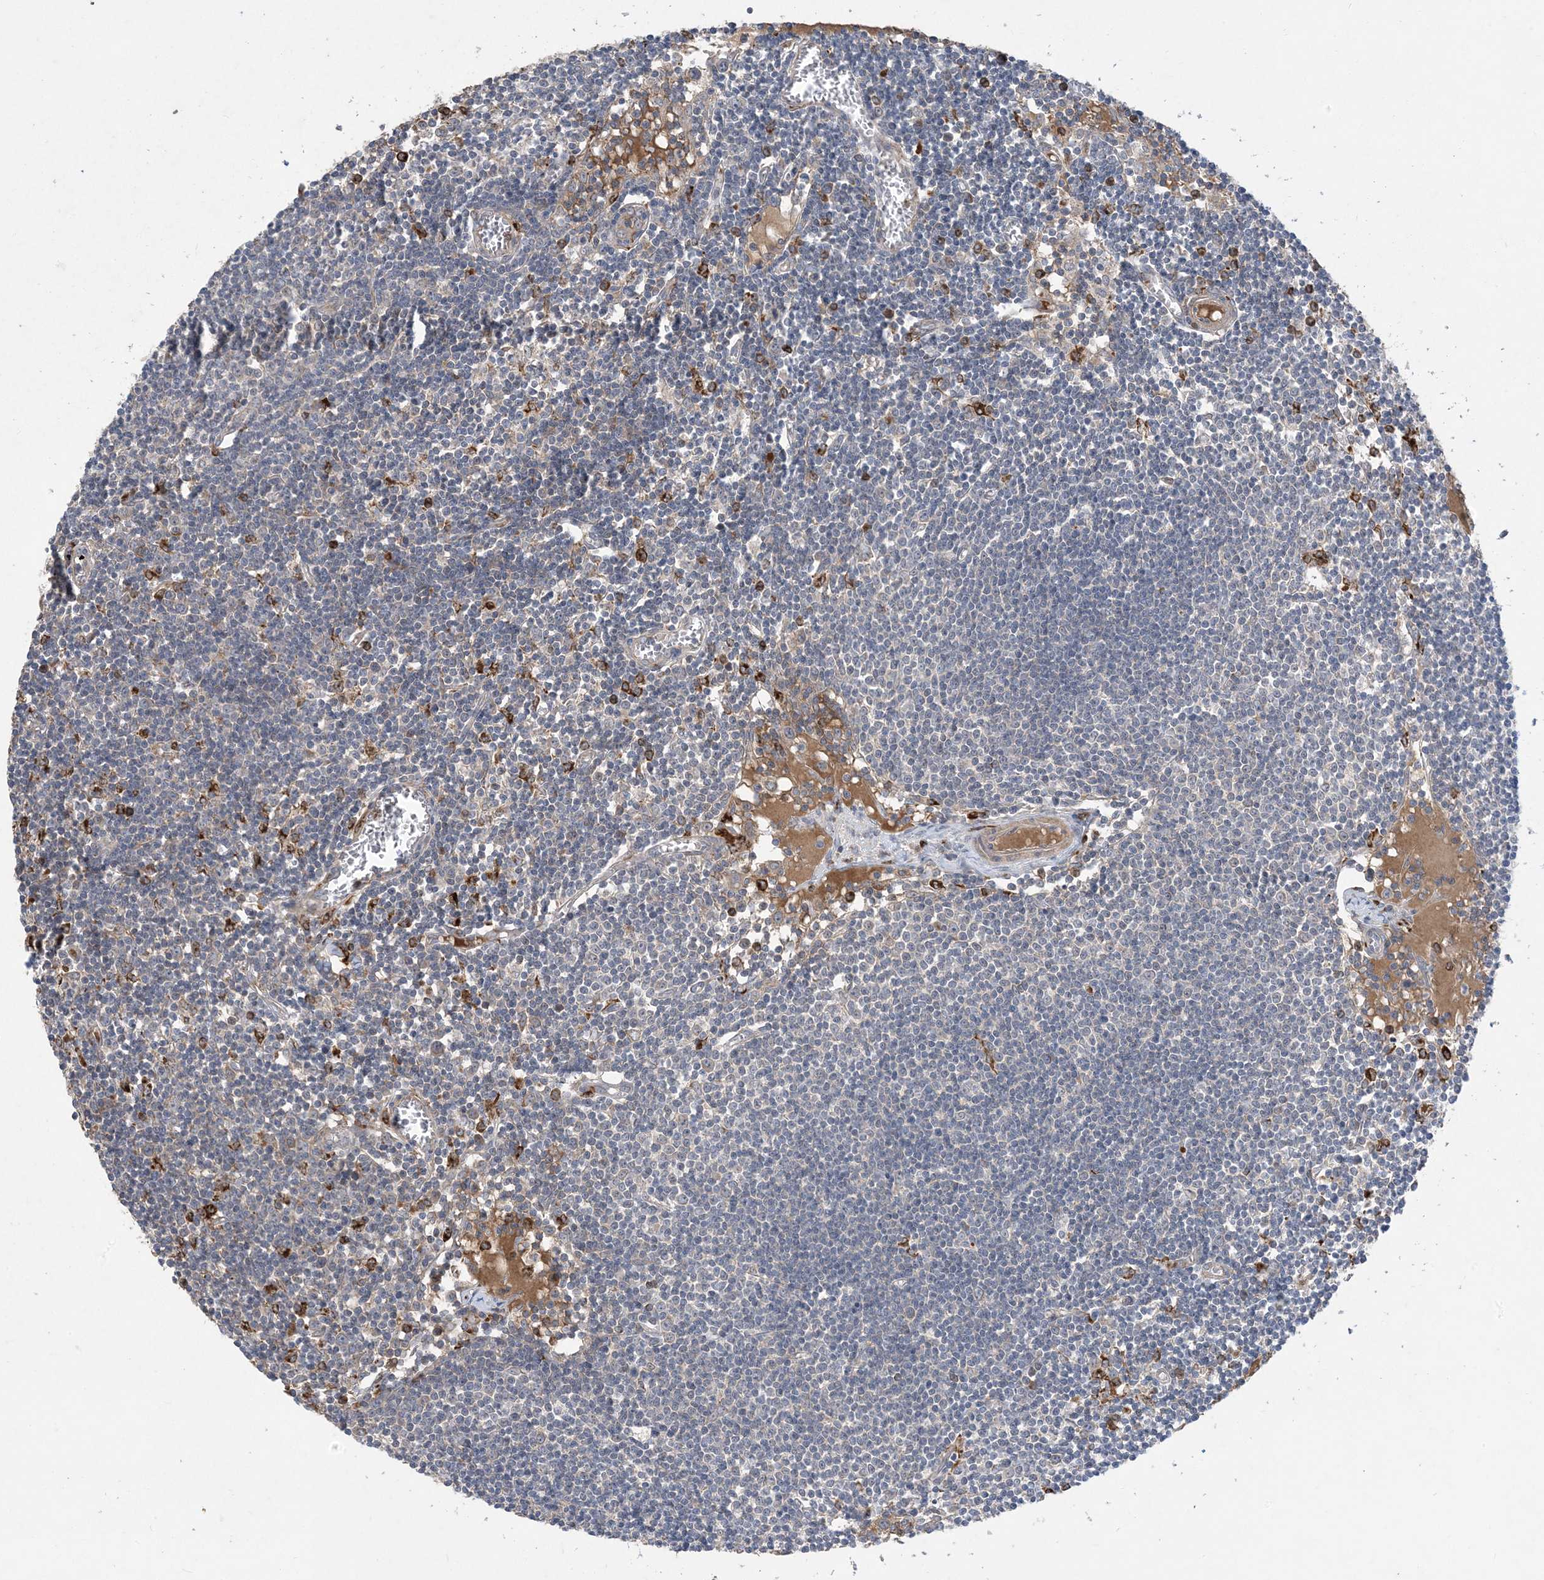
{"staining": {"intensity": "negative", "quantity": "none", "location": "none"}, "tissue": "lymph node", "cell_type": "Germinal center cells", "image_type": "normal", "snomed": [{"axis": "morphology", "description": "Normal tissue, NOS"}, {"axis": "topography", "description": "Lymph node"}], "caption": "The immunohistochemistry micrograph has no significant expression in germinal center cells of lymph node. (DAB (3,3'-diaminobenzidine) immunohistochemistry (IHC), high magnification).", "gene": "MASP2", "patient": {"sex": "female", "age": 11}}